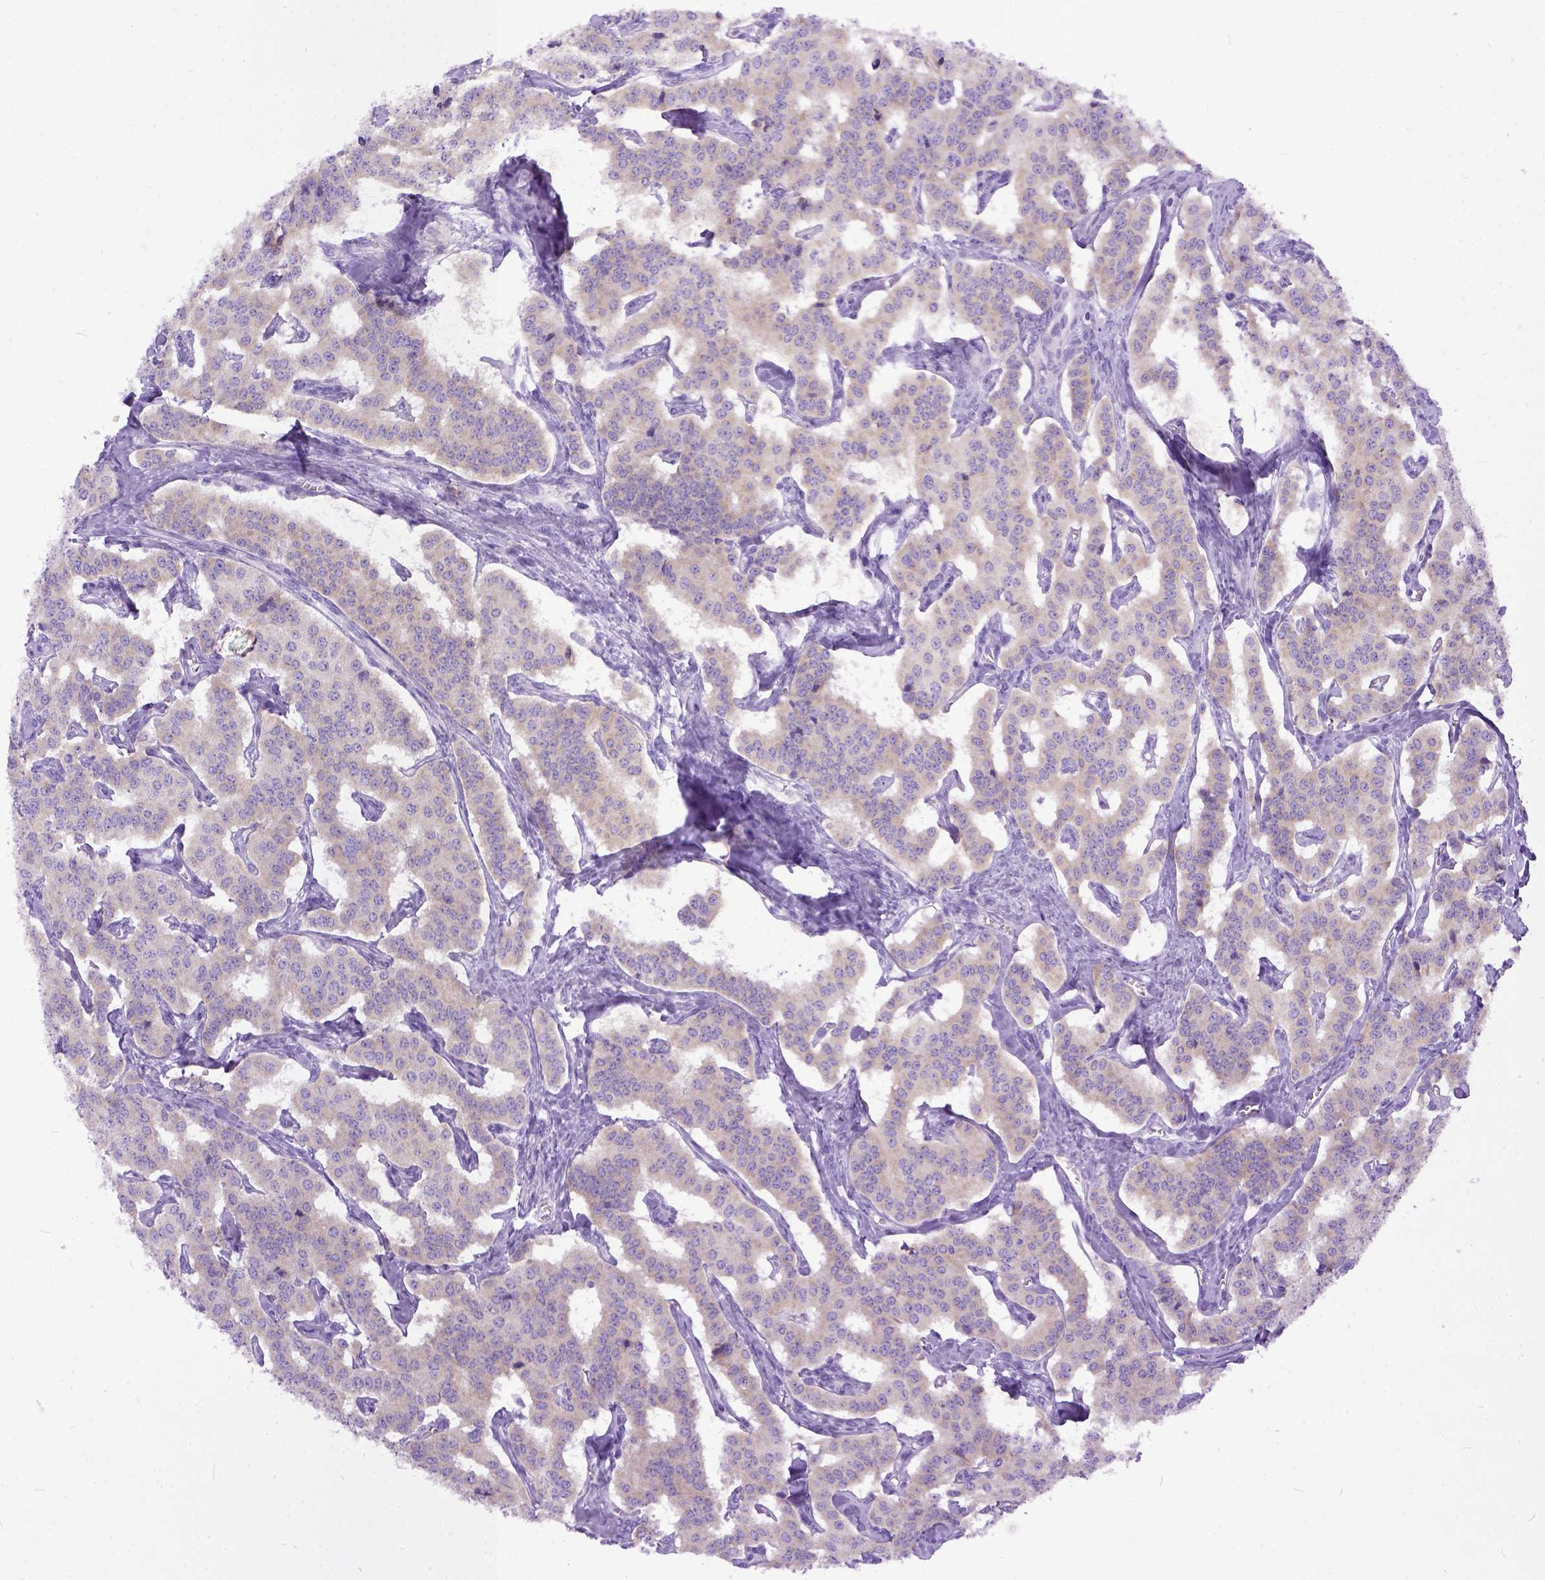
{"staining": {"intensity": "negative", "quantity": "none", "location": "none"}, "tissue": "carcinoid", "cell_type": "Tumor cells", "image_type": "cancer", "snomed": [{"axis": "morphology", "description": "Carcinoid, malignant, NOS"}, {"axis": "topography", "description": "Lung"}], "caption": "A histopathology image of malignant carcinoid stained for a protein displays no brown staining in tumor cells.", "gene": "PPL", "patient": {"sex": "female", "age": 46}}